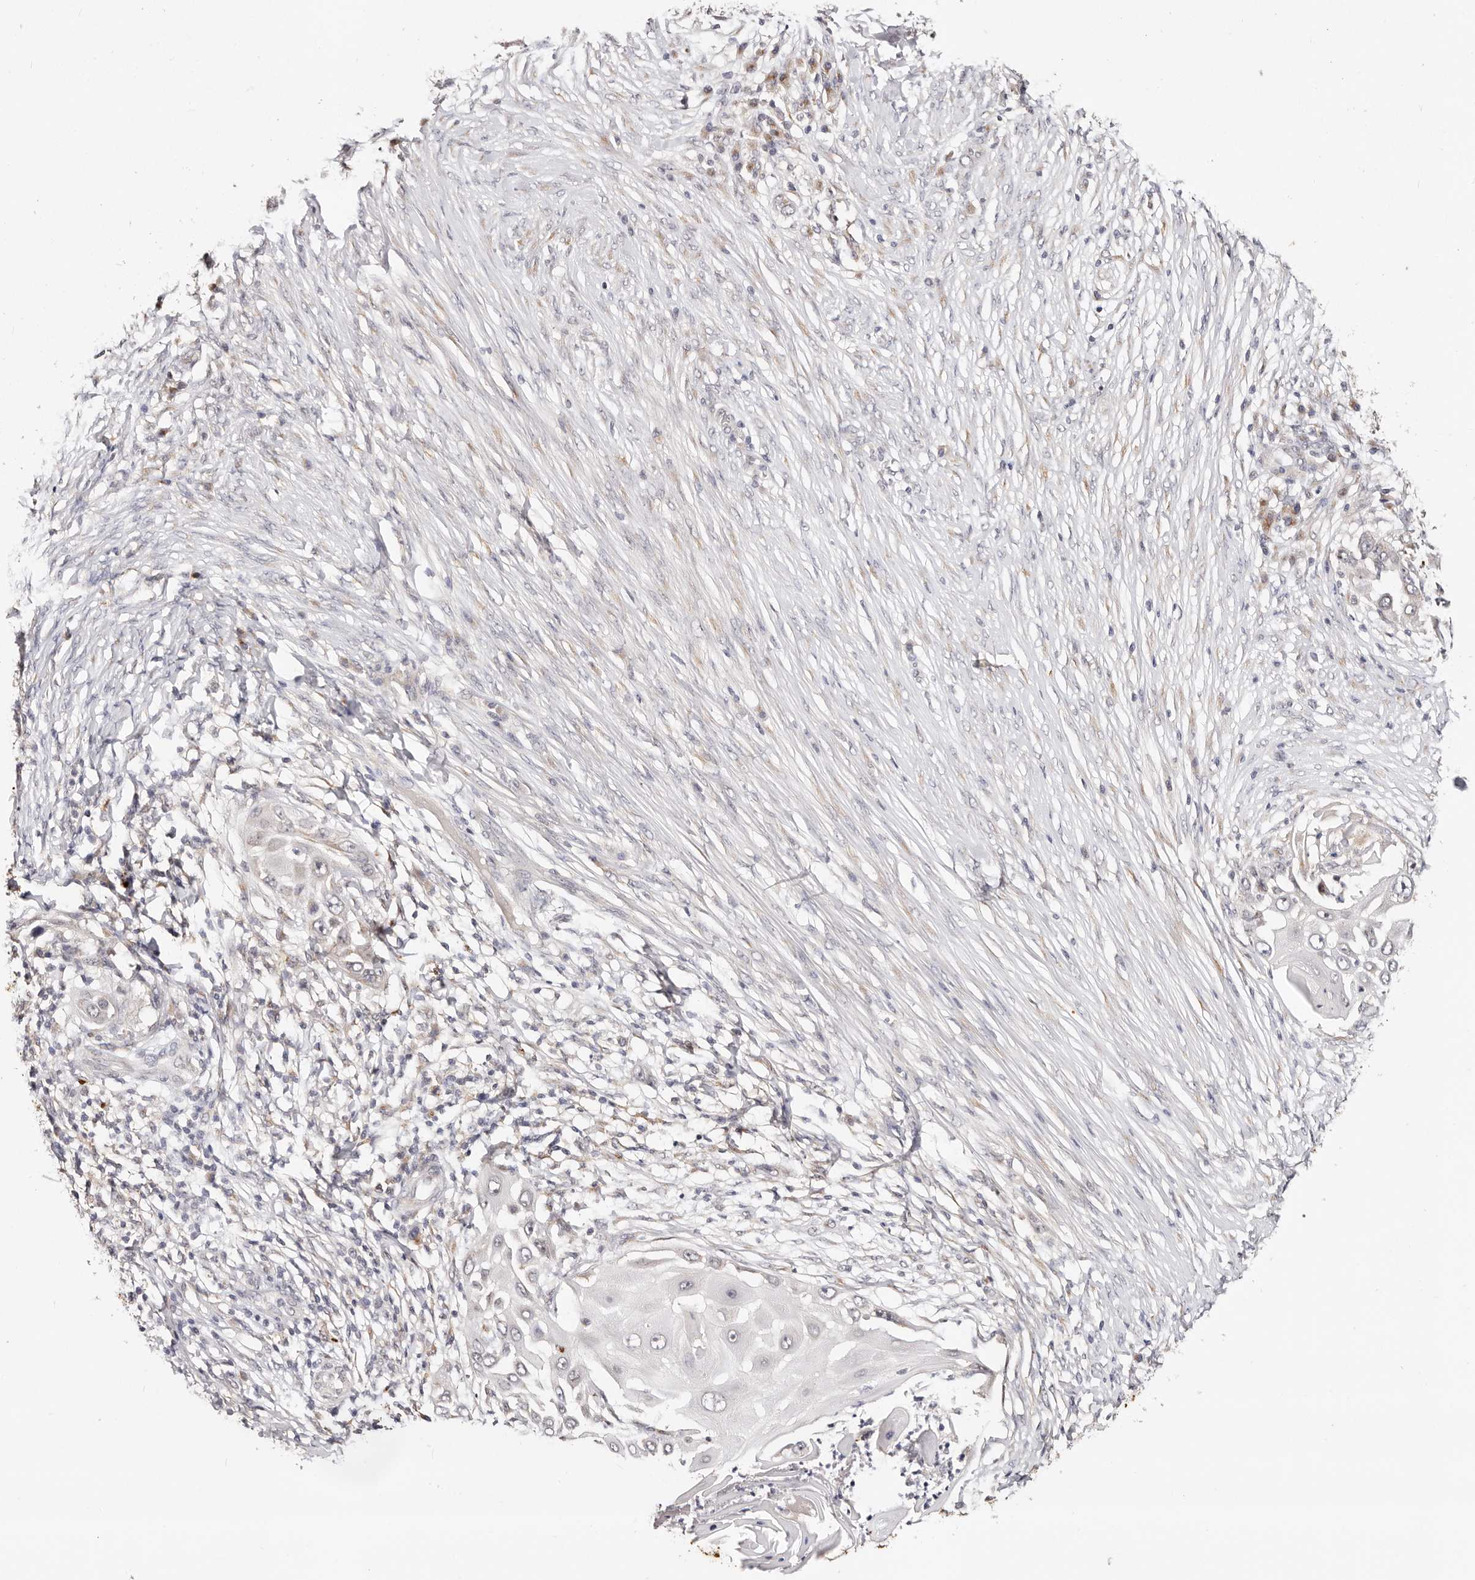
{"staining": {"intensity": "negative", "quantity": "none", "location": "none"}, "tissue": "skin cancer", "cell_type": "Tumor cells", "image_type": "cancer", "snomed": [{"axis": "morphology", "description": "Squamous cell carcinoma, NOS"}, {"axis": "topography", "description": "Skin"}], "caption": "Immunohistochemical staining of human skin cancer displays no significant expression in tumor cells.", "gene": "VIPAS39", "patient": {"sex": "female", "age": 44}}